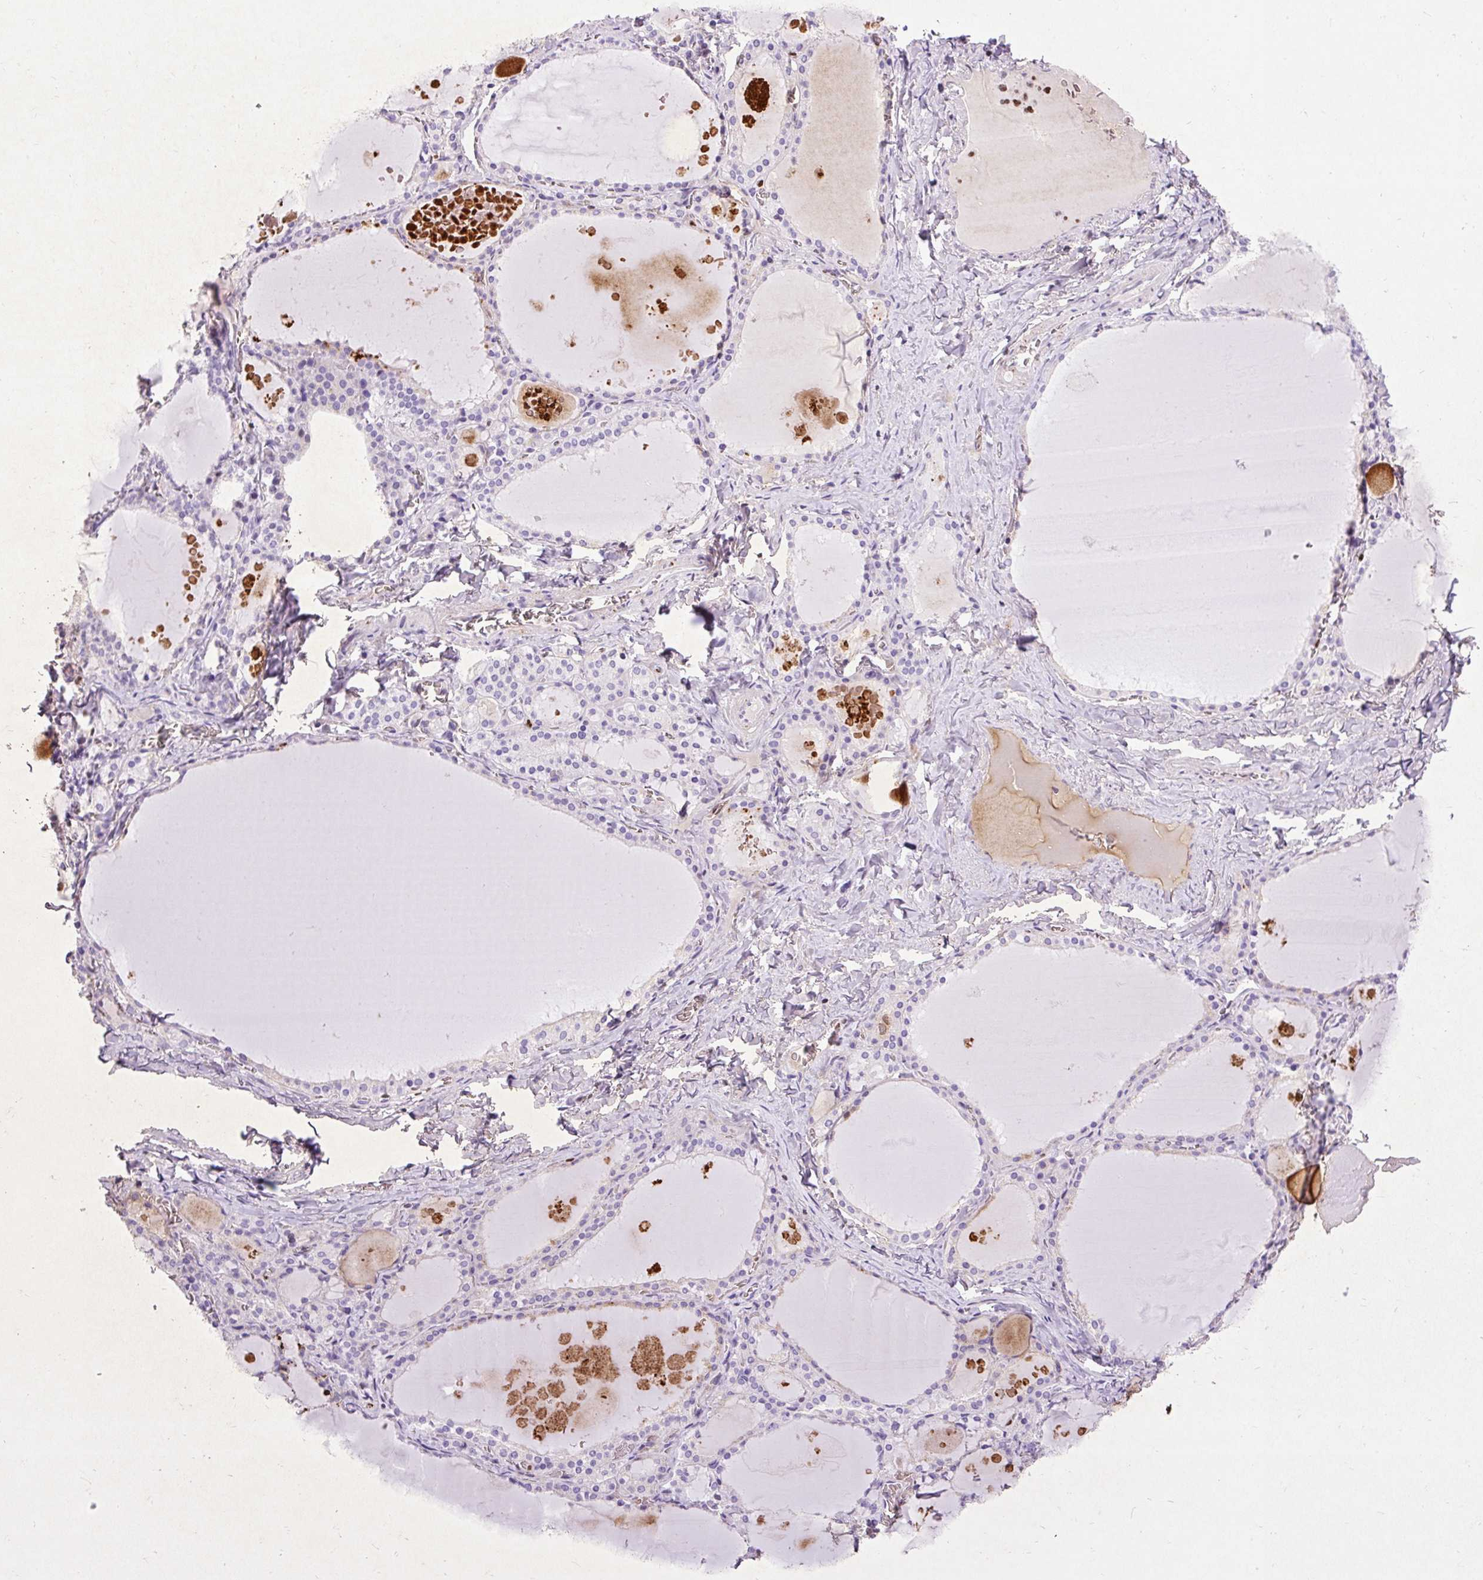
{"staining": {"intensity": "negative", "quantity": "none", "location": "none"}, "tissue": "thyroid gland", "cell_type": "Glandular cells", "image_type": "normal", "snomed": [{"axis": "morphology", "description": "Normal tissue, NOS"}, {"axis": "topography", "description": "Thyroid gland"}], "caption": "The photomicrograph exhibits no significant staining in glandular cells of thyroid gland. (Immunohistochemistry, brightfield microscopy, high magnification).", "gene": "SPC24", "patient": {"sex": "male", "age": 56}}